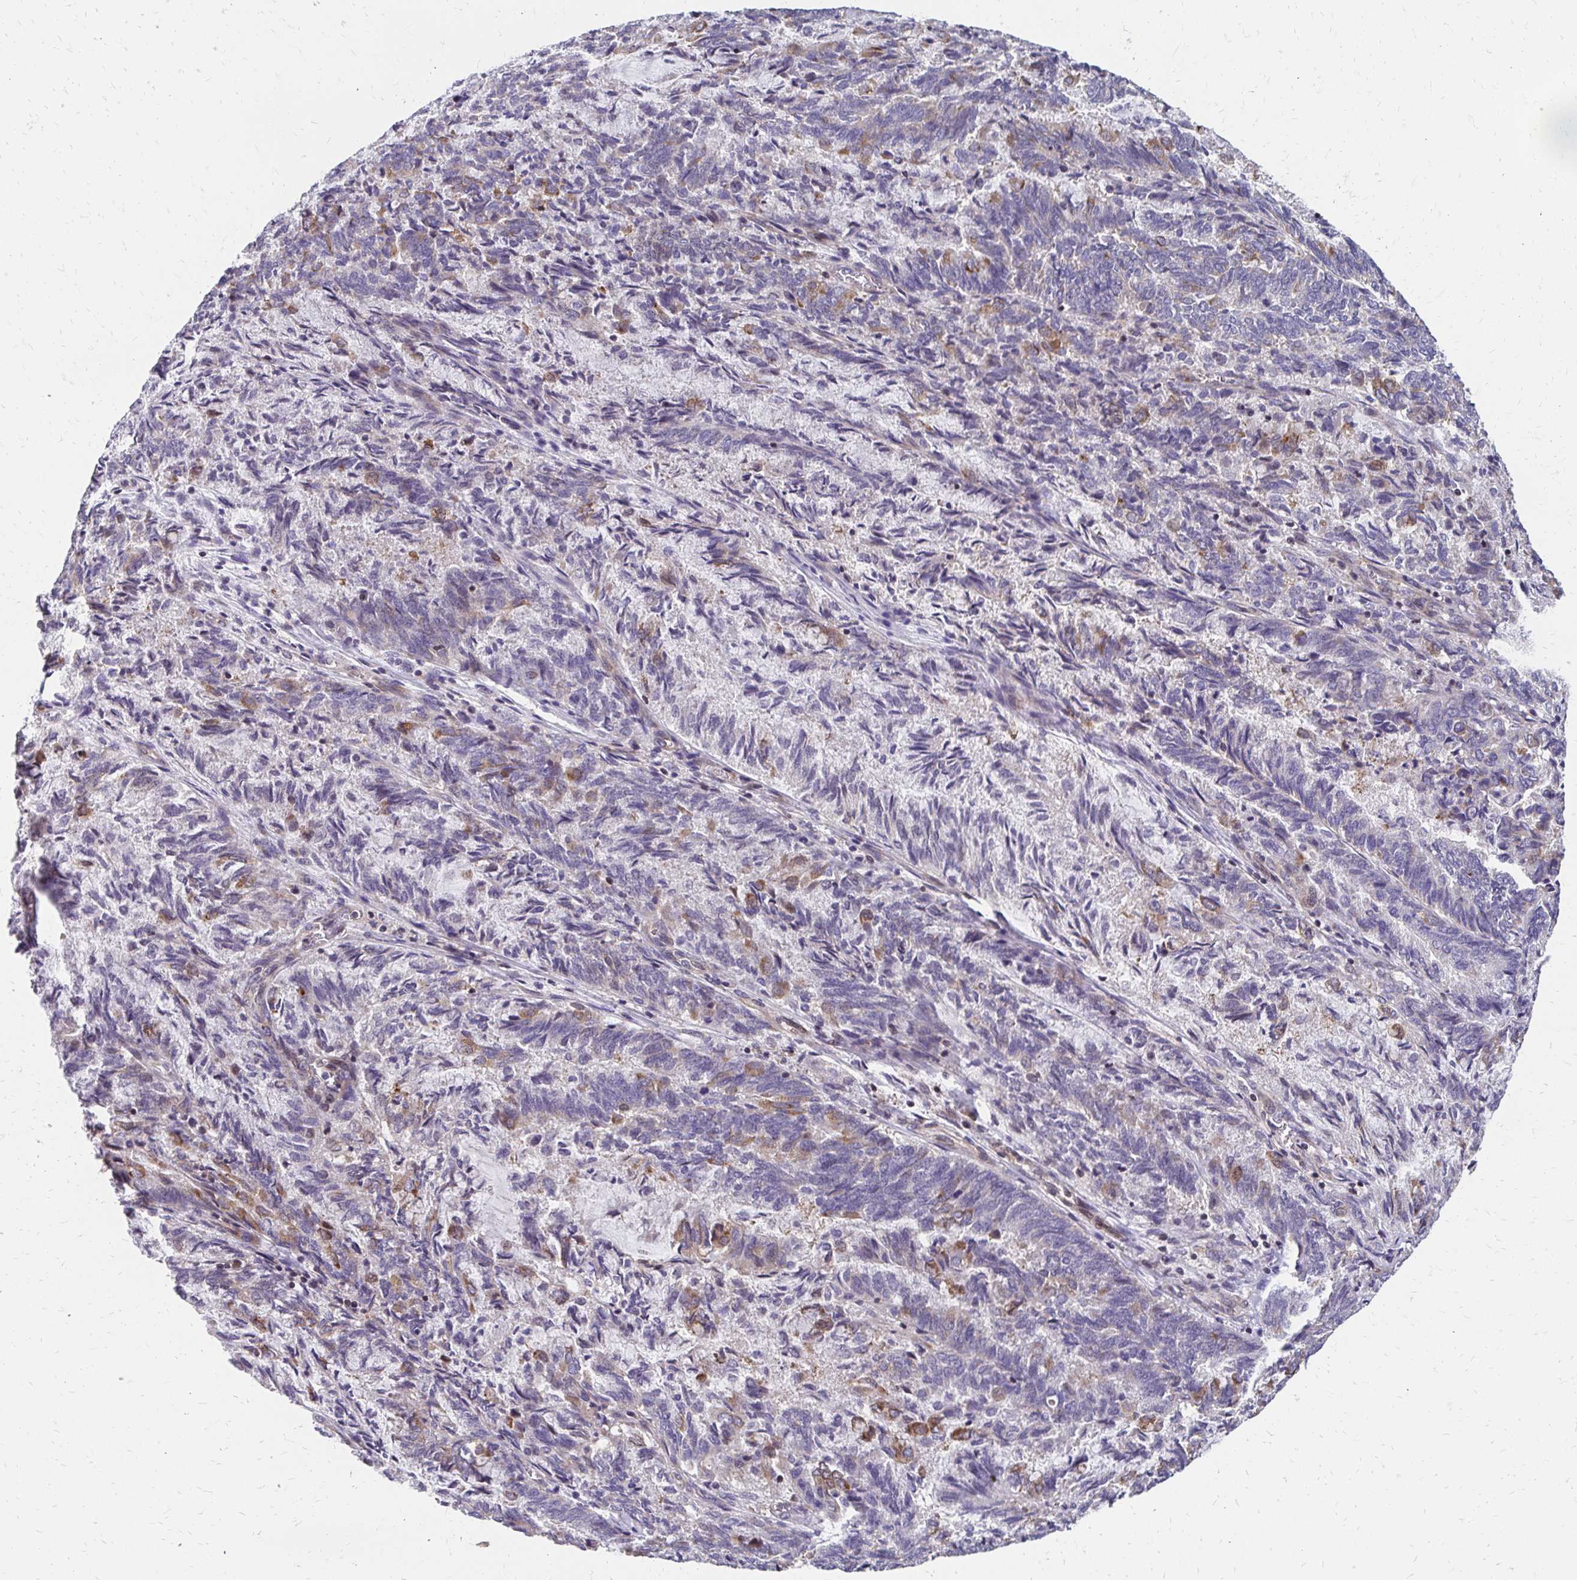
{"staining": {"intensity": "weak", "quantity": "<25%", "location": "cytoplasmic/membranous"}, "tissue": "endometrial cancer", "cell_type": "Tumor cells", "image_type": "cancer", "snomed": [{"axis": "morphology", "description": "Adenocarcinoma, NOS"}, {"axis": "topography", "description": "Endometrium"}], "caption": "An immunohistochemistry (IHC) photomicrograph of endometrial cancer (adenocarcinoma) is shown. There is no staining in tumor cells of endometrial cancer (adenocarcinoma).", "gene": "CBX7", "patient": {"sex": "female", "age": 80}}